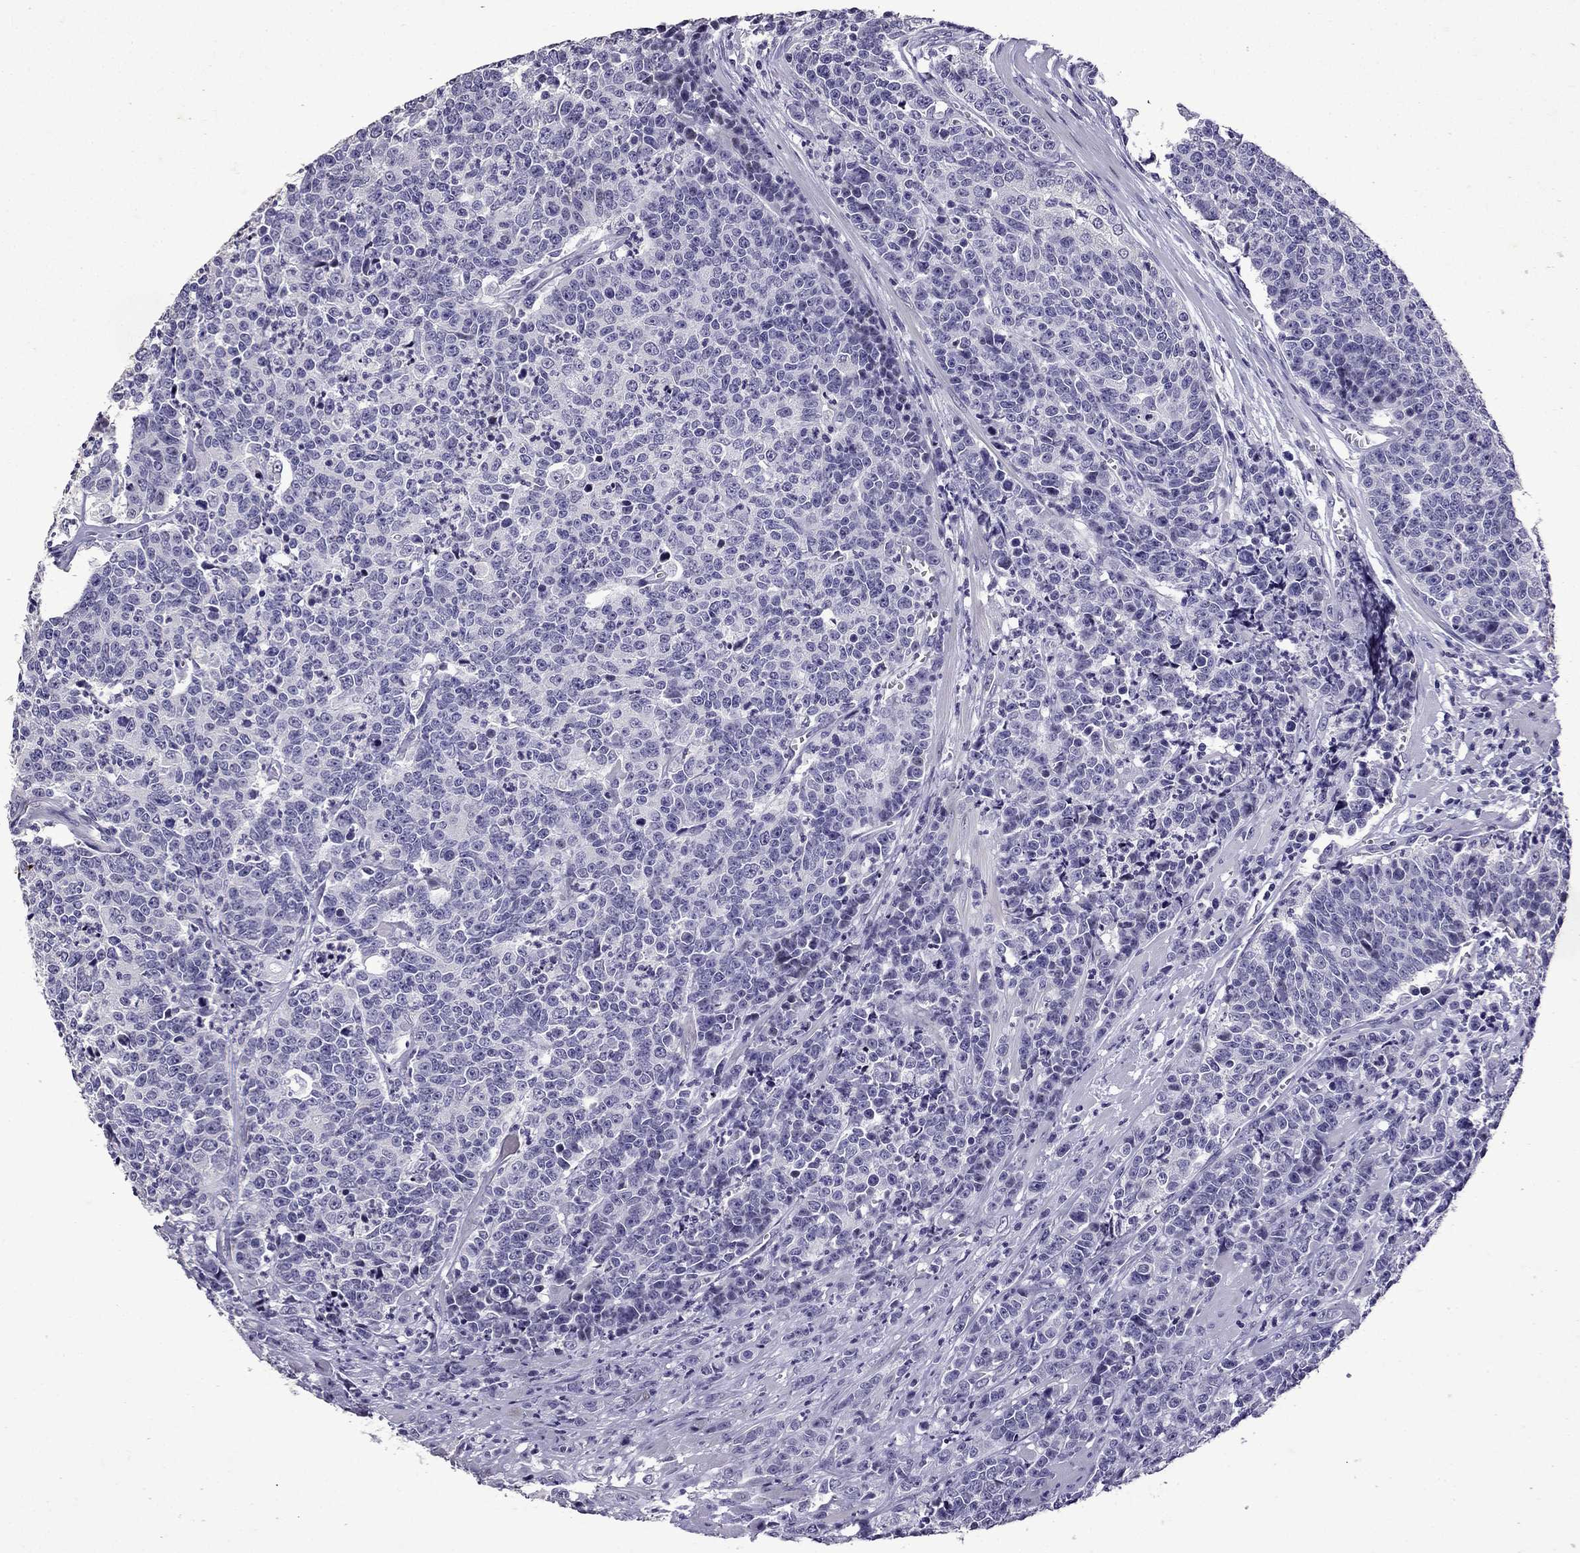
{"staining": {"intensity": "negative", "quantity": "none", "location": "none"}, "tissue": "prostate cancer", "cell_type": "Tumor cells", "image_type": "cancer", "snomed": [{"axis": "morphology", "description": "Adenocarcinoma, NOS"}, {"axis": "topography", "description": "Prostate"}], "caption": "Photomicrograph shows no protein staining in tumor cells of prostate cancer tissue.", "gene": "TTN", "patient": {"sex": "male", "age": 67}}